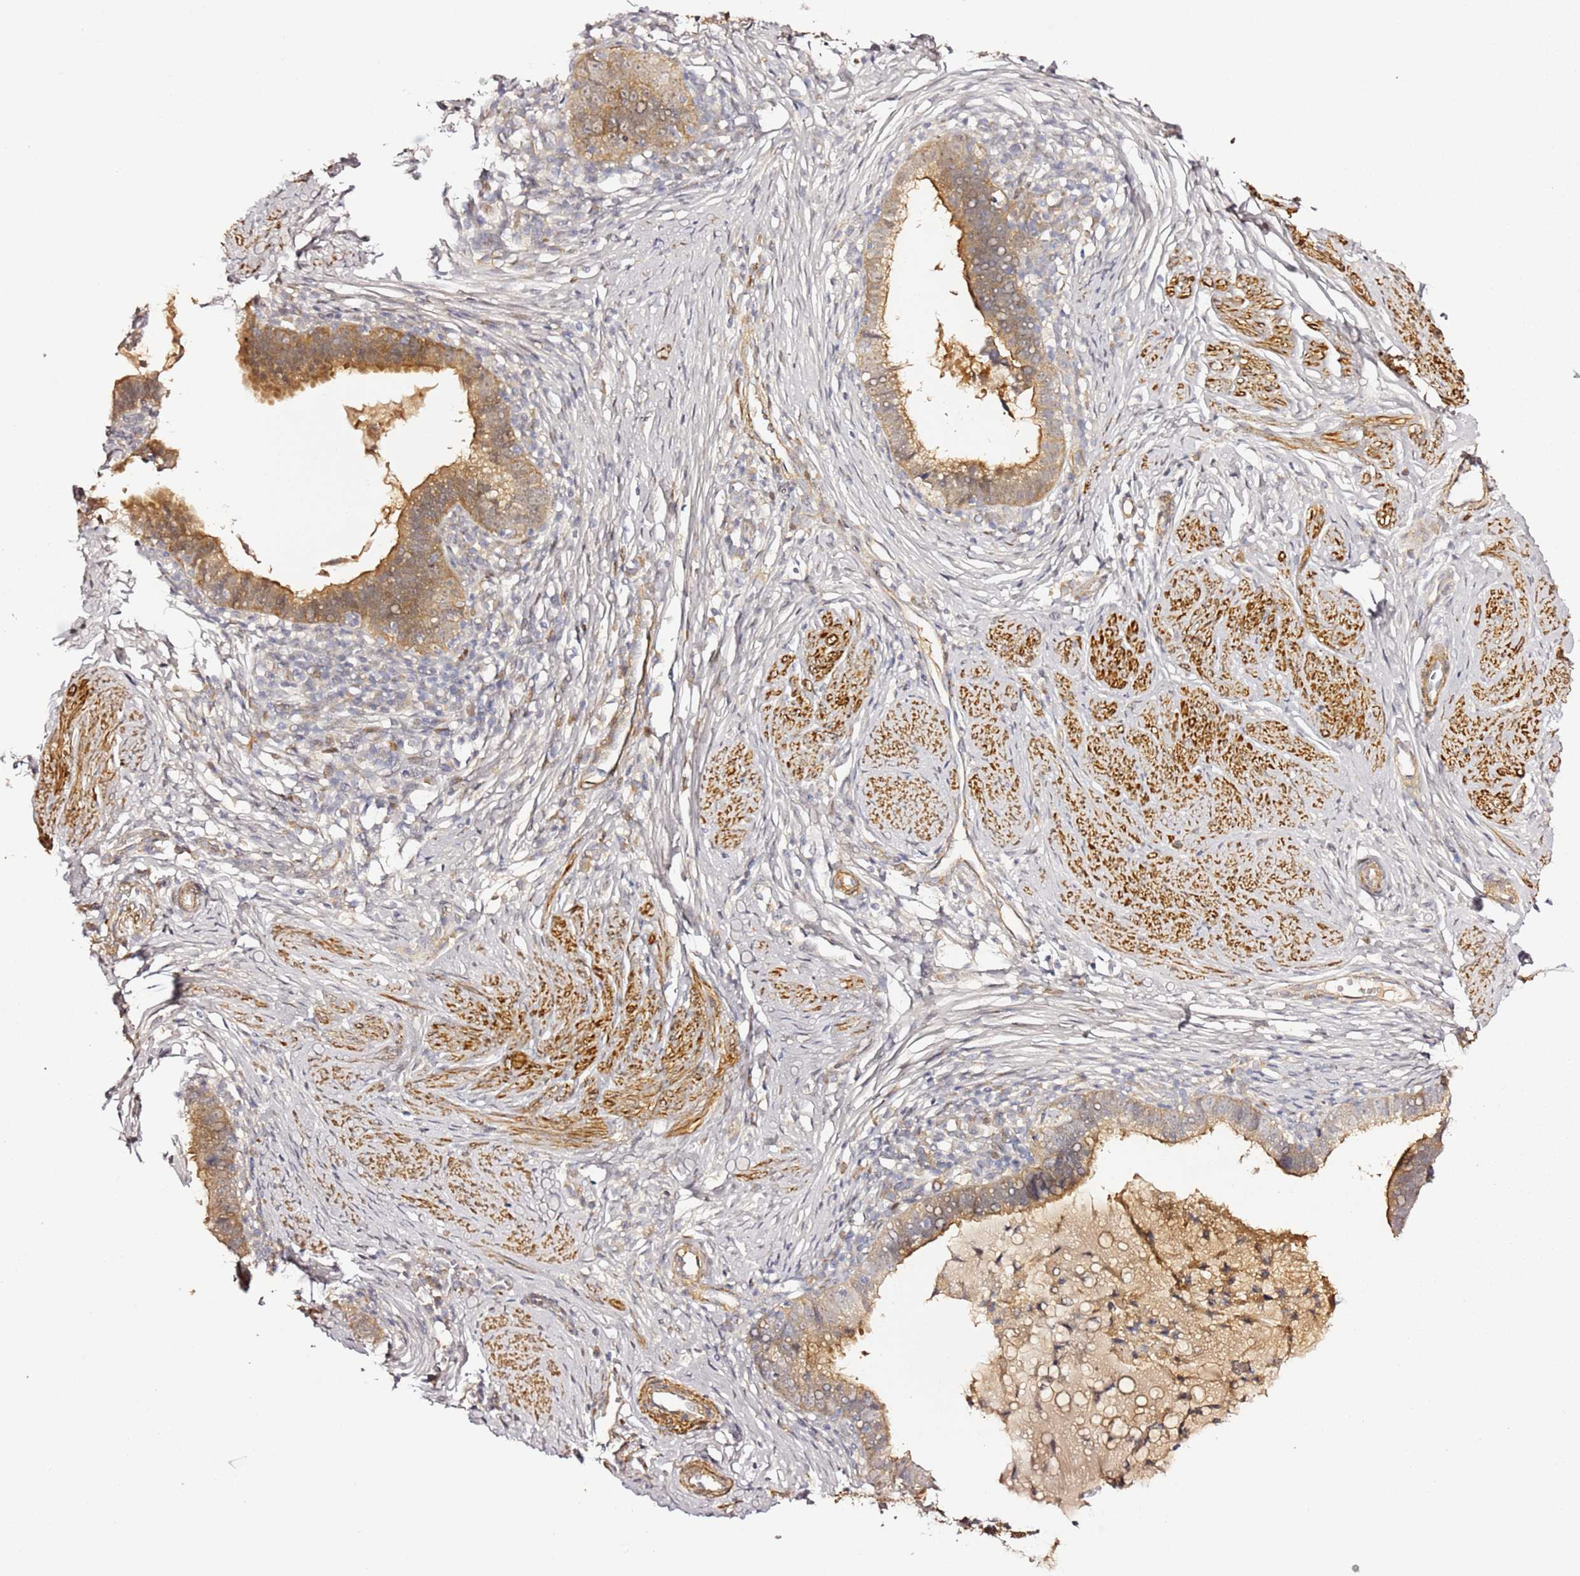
{"staining": {"intensity": "moderate", "quantity": ">75%", "location": "cytoplasmic/membranous"}, "tissue": "cervical cancer", "cell_type": "Tumor cells", "image_type": "cancer", "snomed": [{"axis": "morphology", "description": "Adenocarcinoma, NOS"}, {"axis": "topography", "description": "Cervix"}], "caption": "A brown stain labels moderate cytoplasmic/membranous expression of a protein in human cervical adenocarcinoma tumor cells.", "gene": "EPS8L1", "patient": {"sex": "female", "age": 36}}